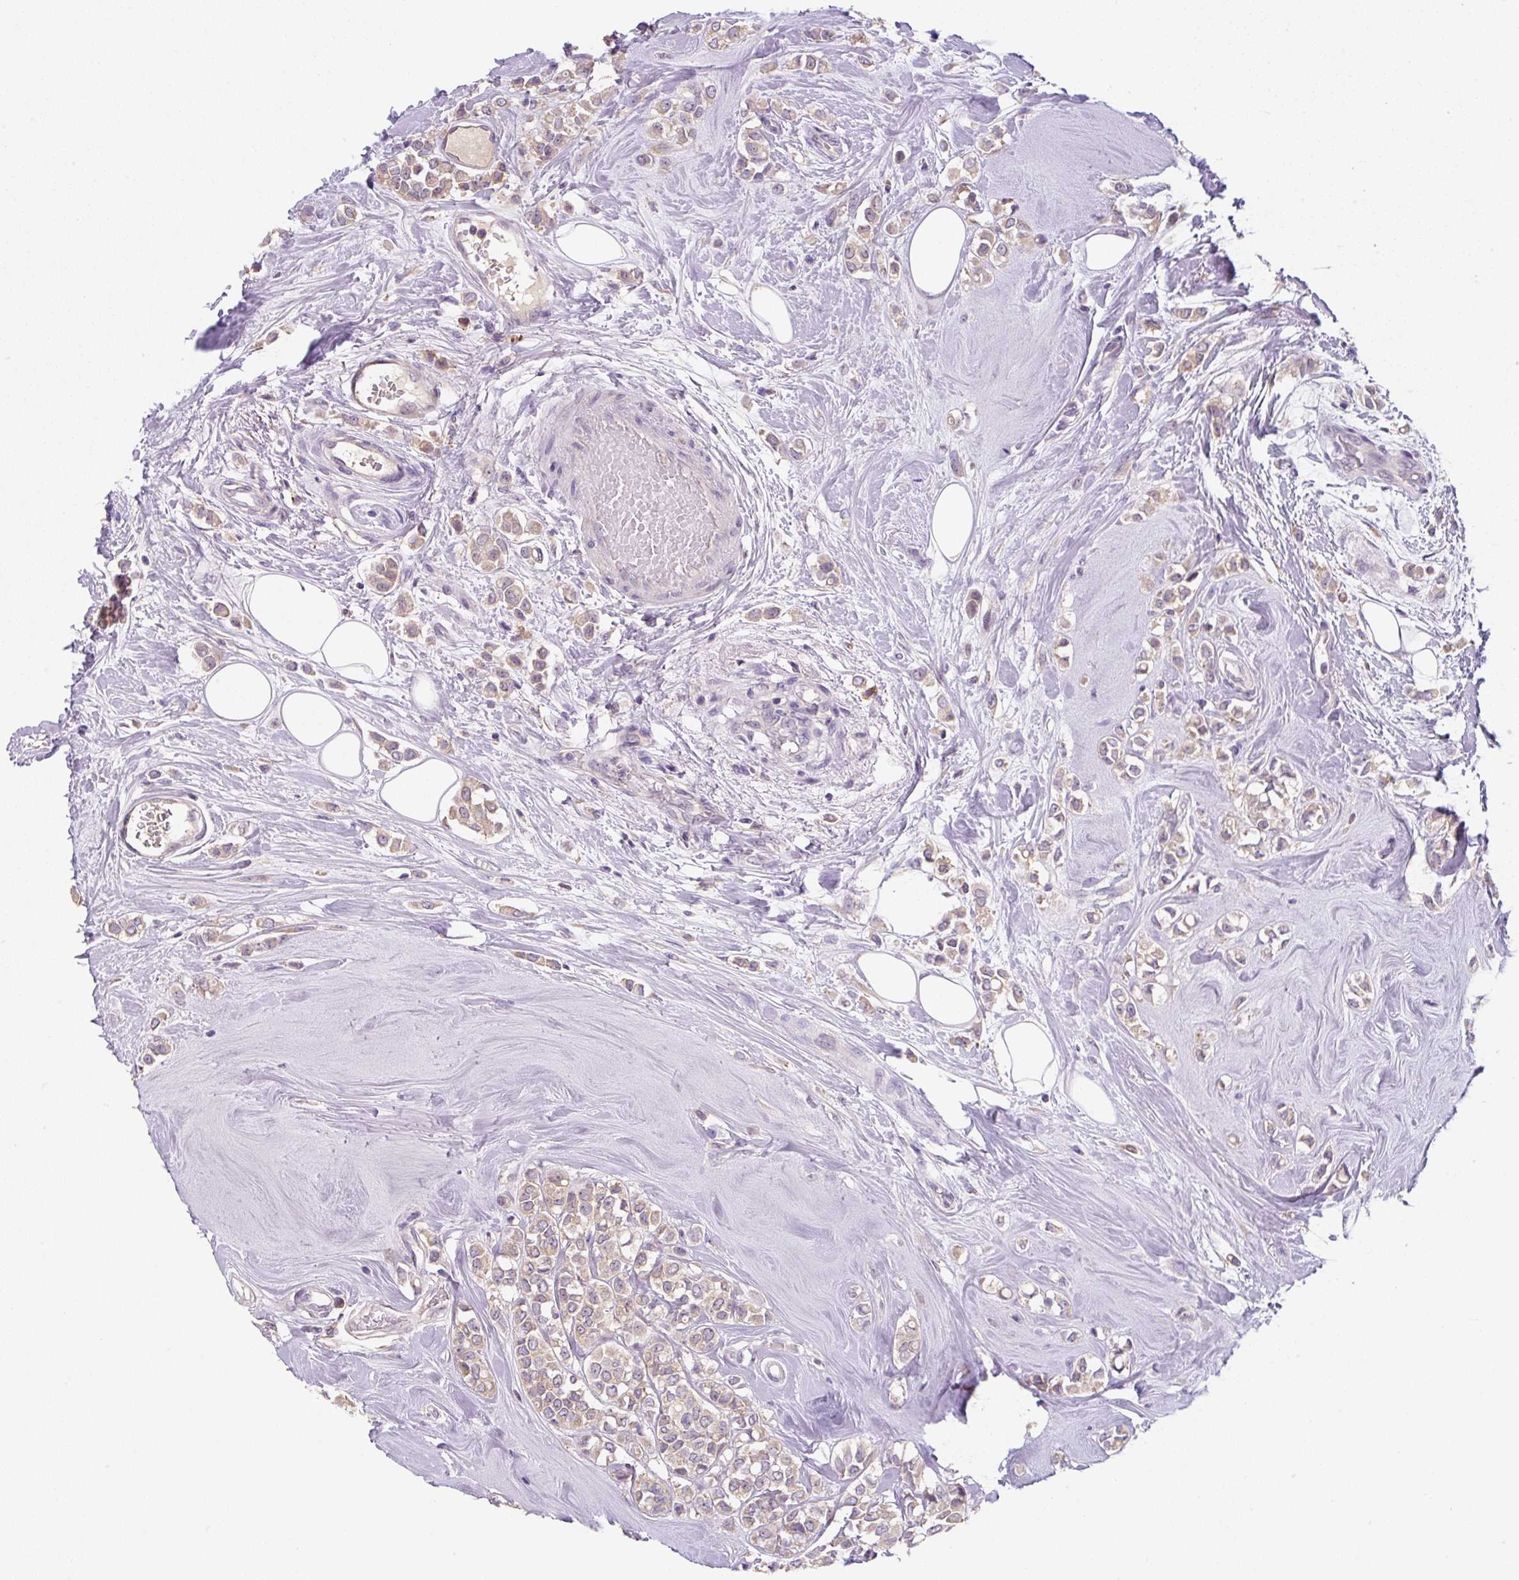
{"staining": {"intensity": "weak", "quantity": "25%-75%", "location": "cytoplasmic/membranous"}, "tissue": "breast cancer", "cell_type": "Tumor cells", "image_type": "cancer", "snomed": [{"axis": "morphology", "description": "Lobular carcinoma"}, {"axis": "topography", "description": "Breast"}], "caption": "This is an image of immunohistochemistry staining of breast cancer (lobular carcinoma), which shows weak positivity in the cytoplasmic/membranous of tumor cells.", "gene": "FZD5", "patient": {"sex": "female", "age": 68}}